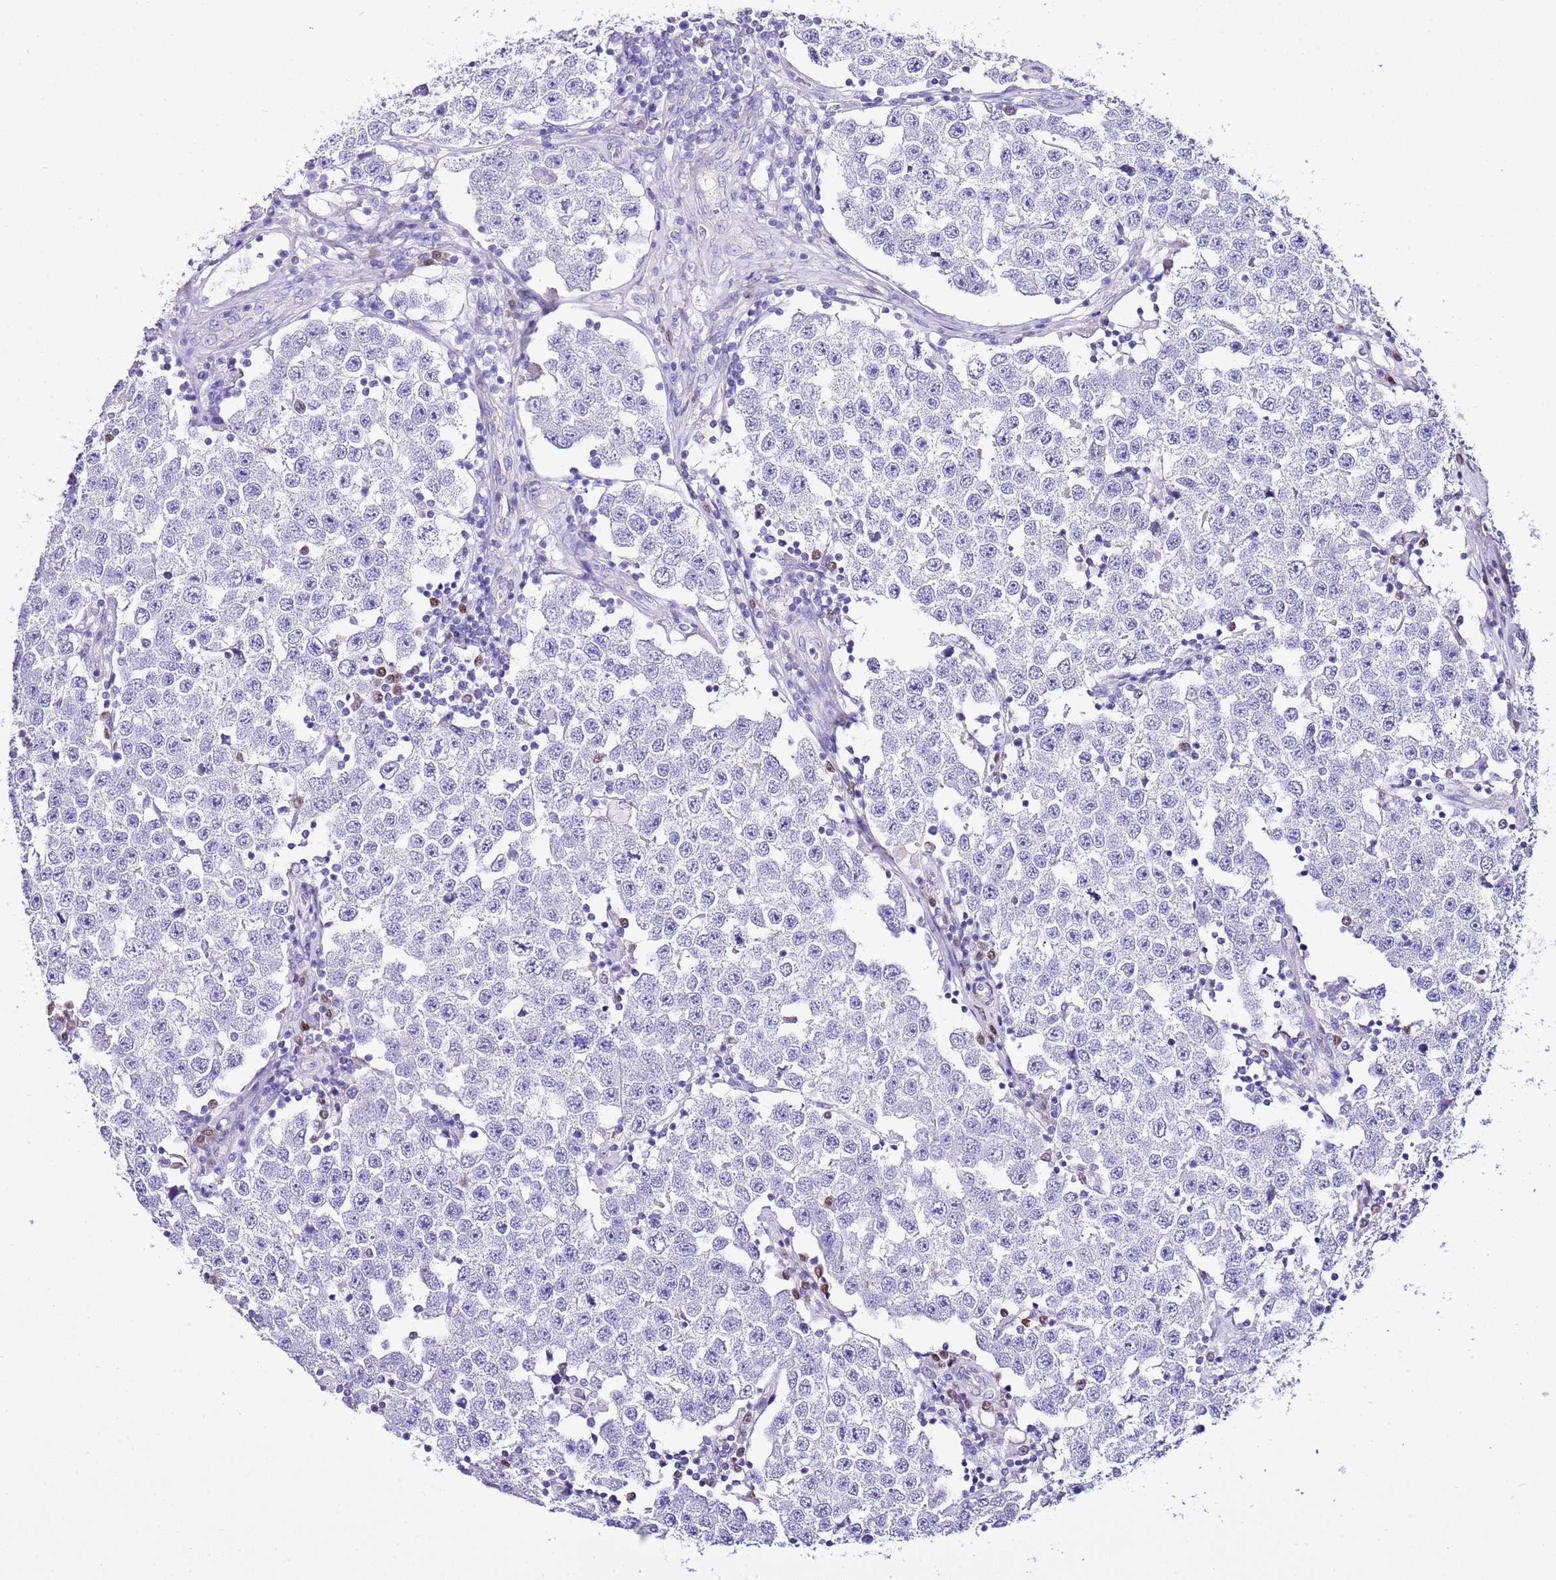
{"staining": {"intensity": "negative", "quantity": "none", "location": "none"}, "tissue": "testis cancer", "cell_type": "Tumor cells", "image_type": "cancer", "snomed": [{"axis": "morphology", "description": "Seminoma, NOS"}, {"axis": "topography", "description": "Testis"}], "caption": "The image exhibits no staining of tumor cells in testis seminoma. (DAB IHC, high magnification).", "gene": "BHLHA15", "patient": {"sex": "male", "age": 34}}